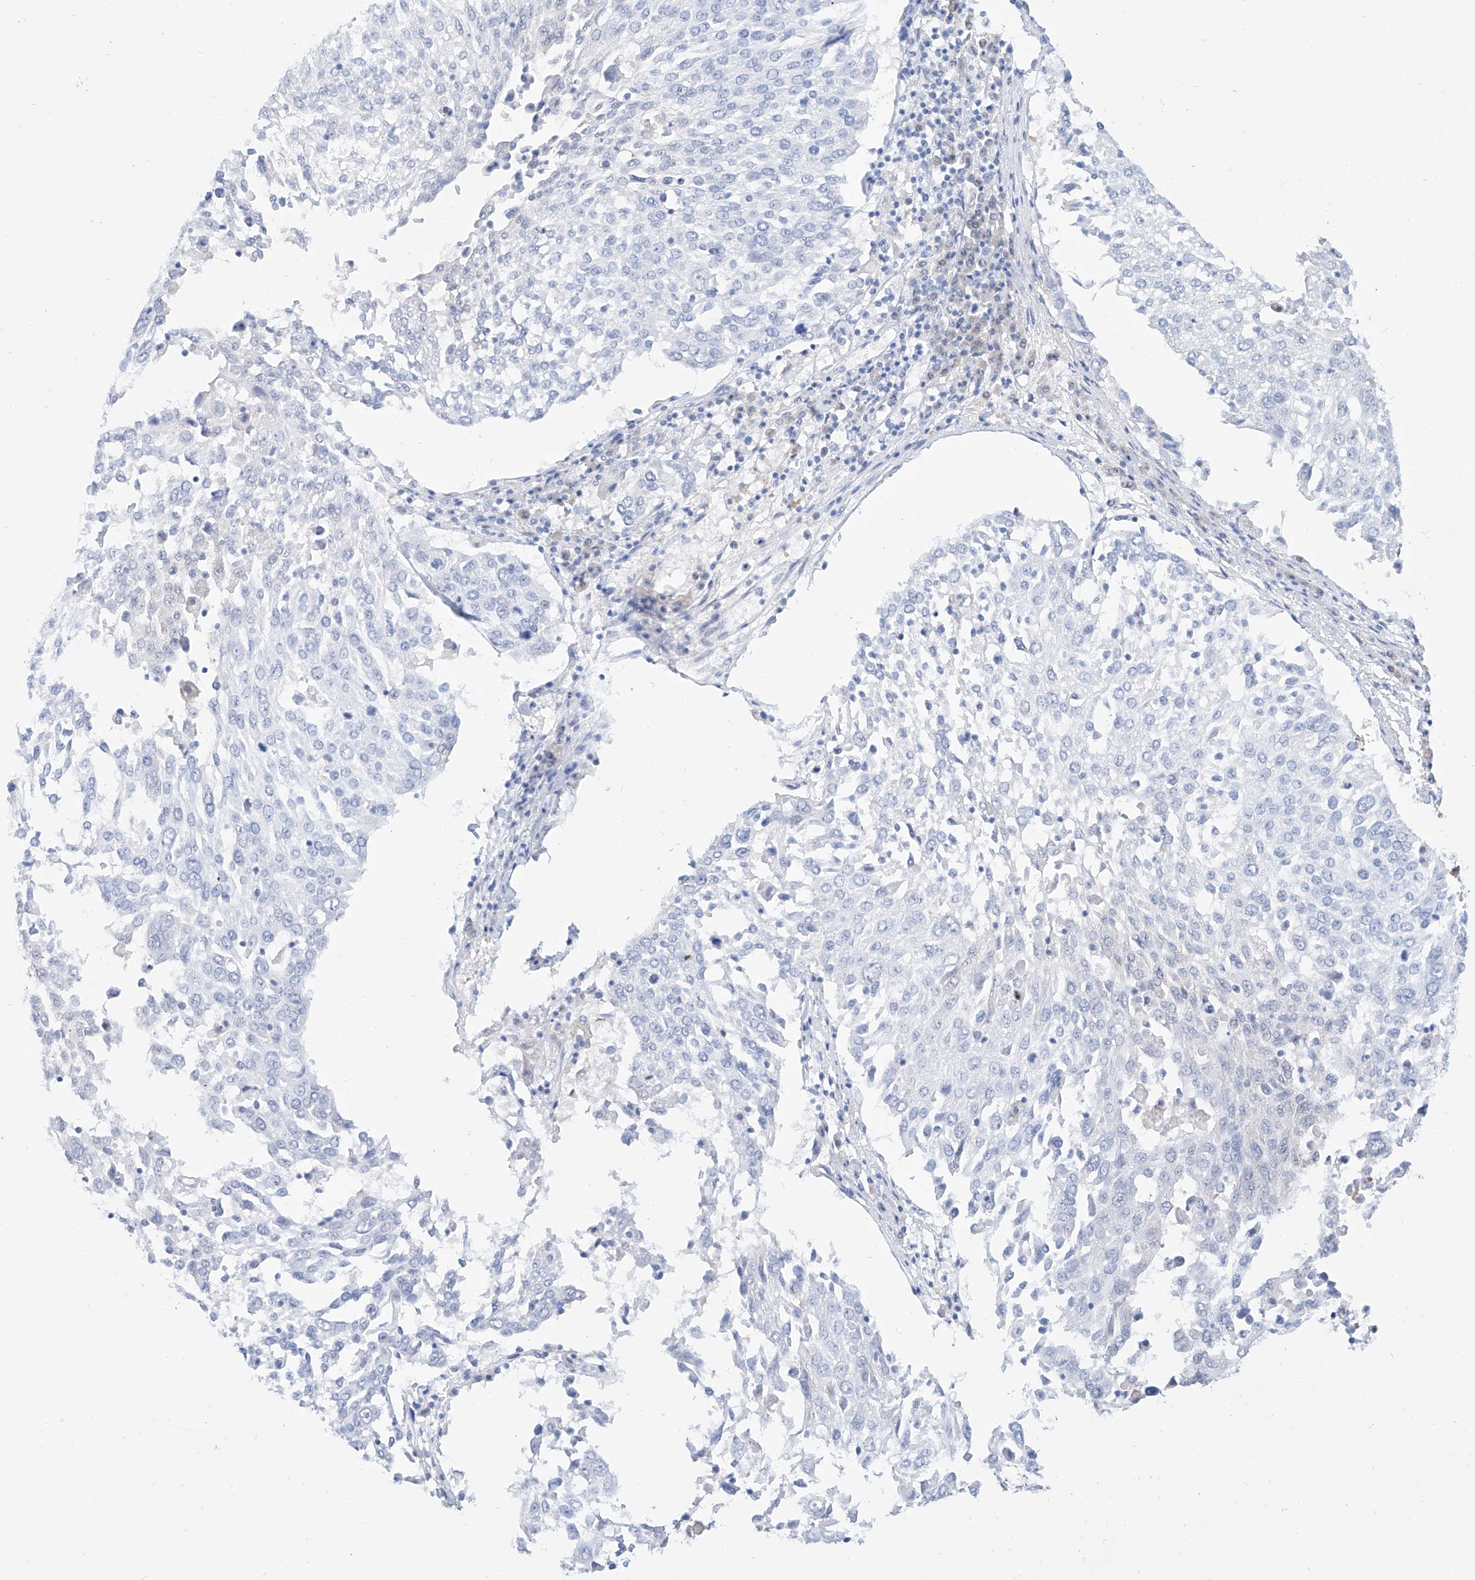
{"staining": {"intensity": "negative", "quantity": "none", "location": "none"}, "tissue": "lung cancer", "cell_type": "Tumor cells", "image_type": "cancer", "snomed": [{"axis": "morphology", "description": "Squamous cell carcinoma, NOS"}, {"axis": "topography", "description": "Lung"}], "caption": "This is an IHC image of human lung cancer (squamous cell carcinoma). There is no staining in tumor cells.", "gene": "PDXK", "patient": {"sex": "male", "age": 65}}